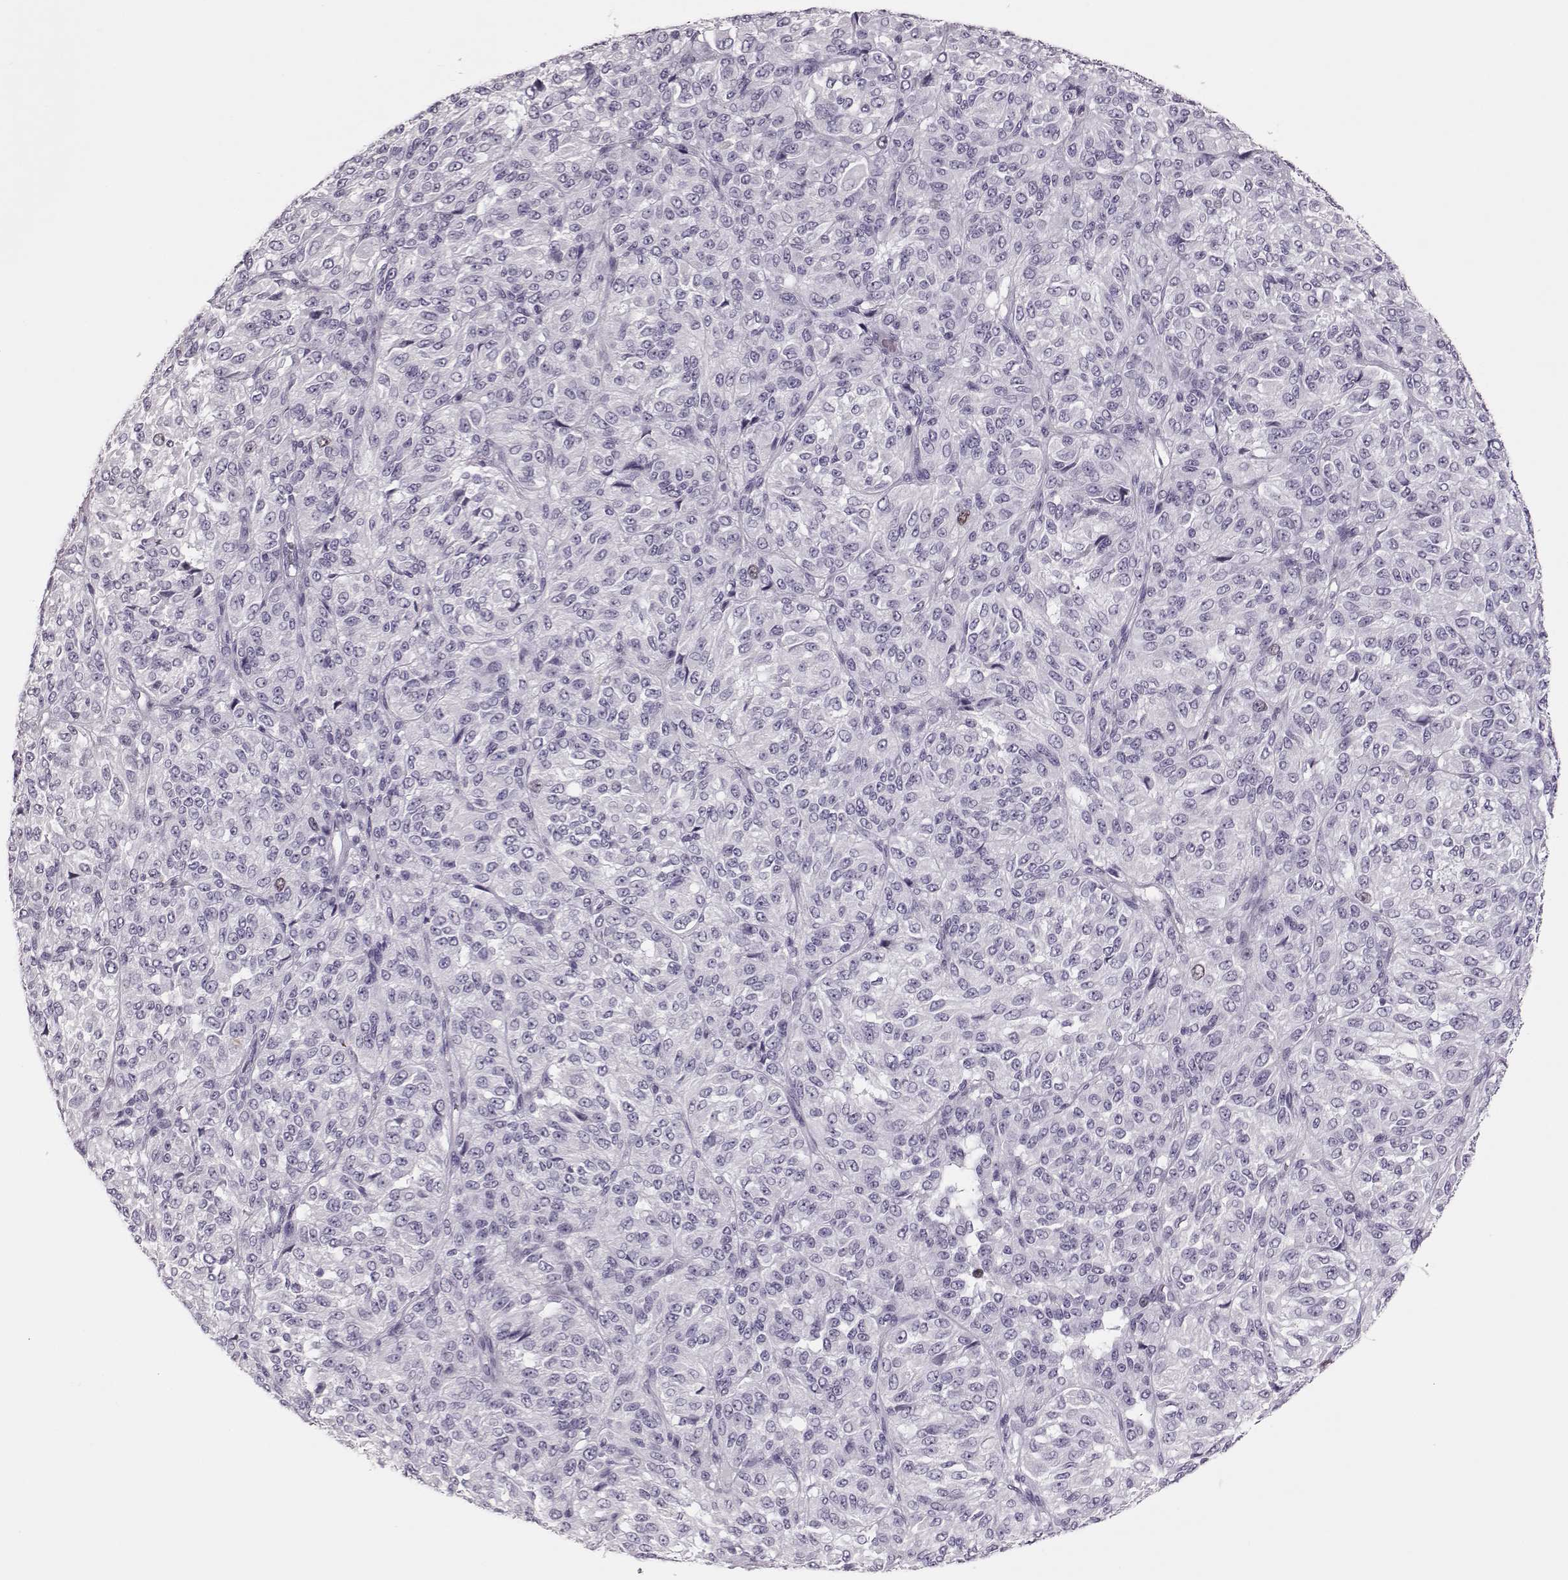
{"staining": {"intensity": "negative", "quantity": "none", "location": "none"}, "tissue": "melanoma", "cell_type": "Tumor cells", "image_type": "cancer", "snomed": [{"axis": "morphology", "description": "Malignant melanoma, Metastatic site"}, {"axis": "topography", "description": "Brain"}], "caption": "IHC image of neoplastic tissue: melanoma stained with DAB displays no significant protein expression in tumor cells.", "gene": "SGO1", "patient": {"sex": "female", "age": 56}}